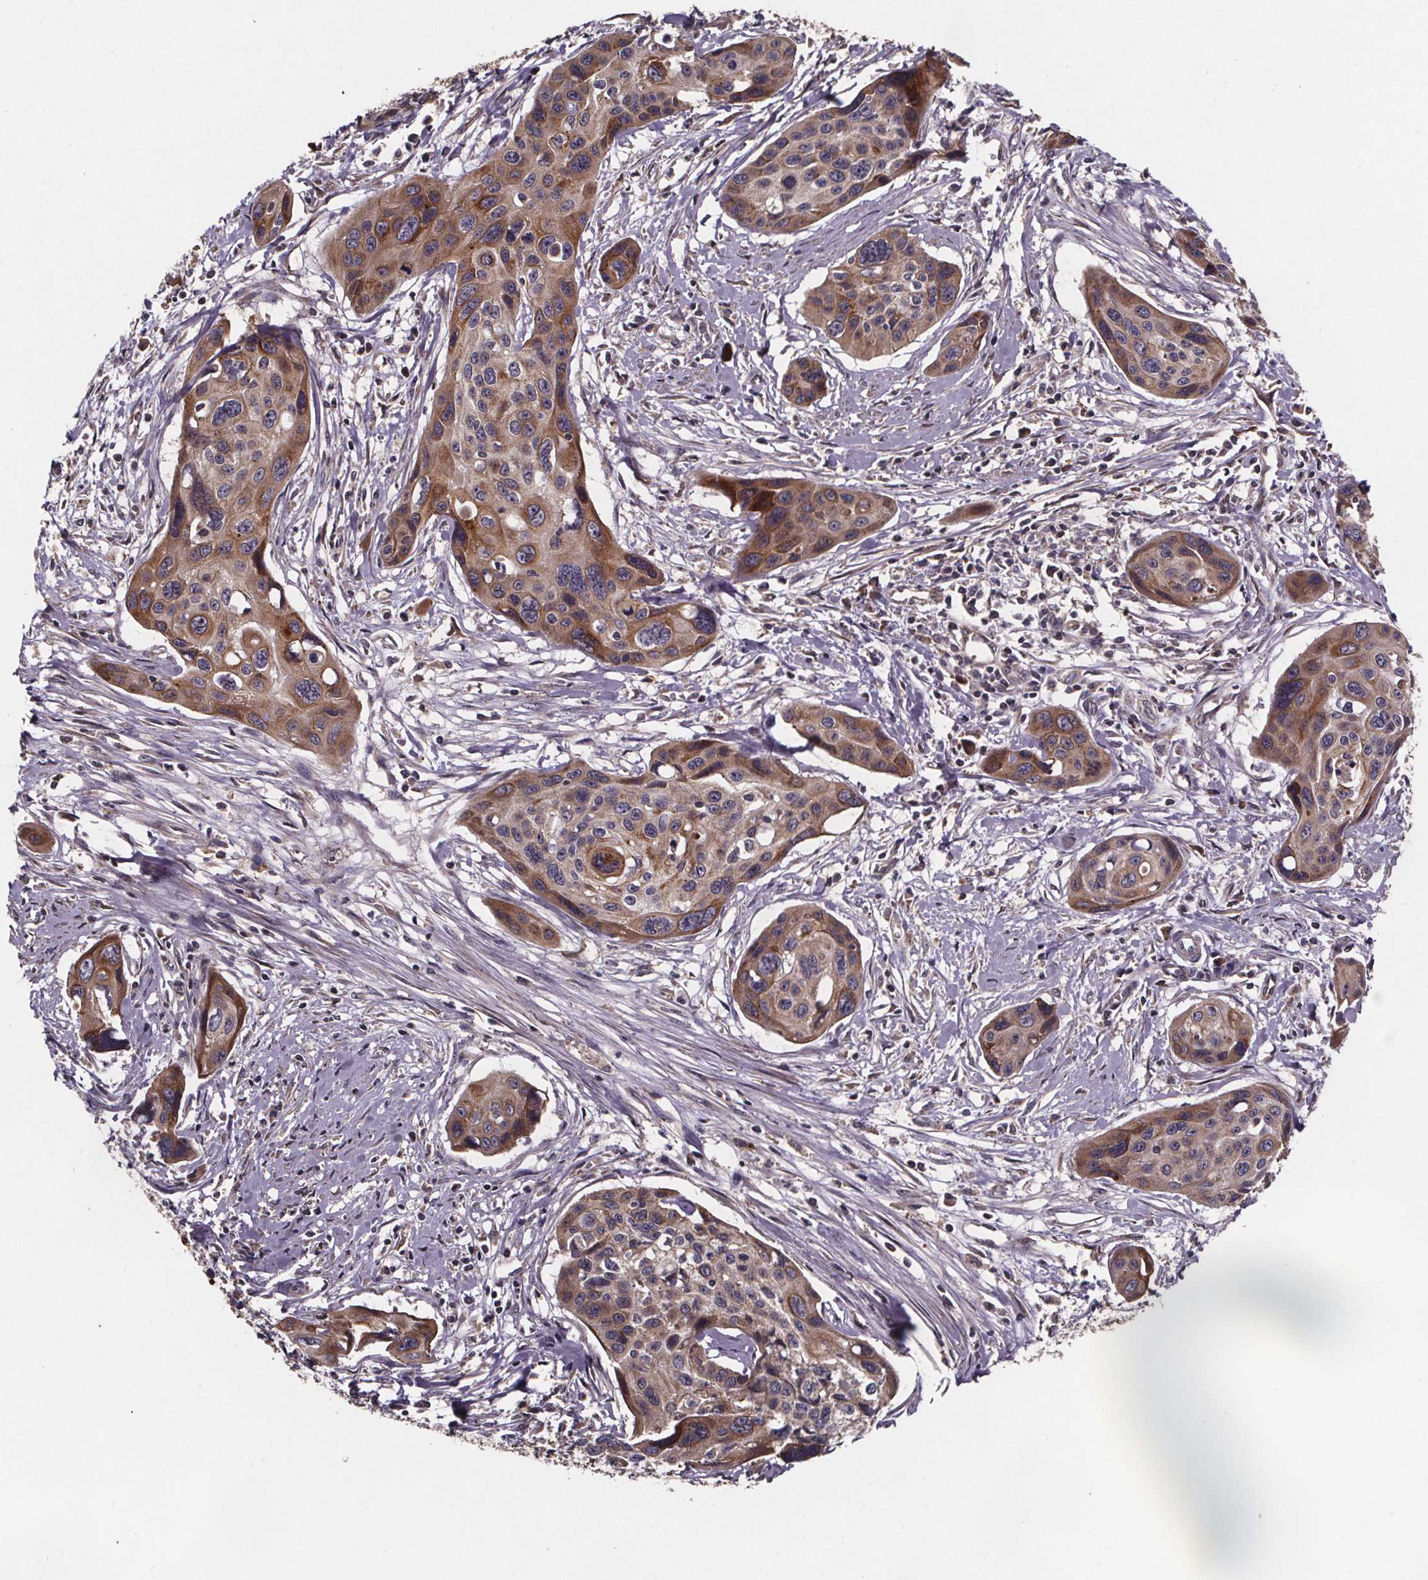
{"staining": {"intensity": "moderate", "quantity": "25%-75%", "location": "cytoplasmic/membranous"}, "tissue": "cervical cancer", "cell_type": "Tumor cells", "image_type": "cancer", "snomed": [{"axis": "morphology", "description": "Squamous cell carcinoma, NOS"}, {"axis": "topography", "description": "Cervix"}], "caption": "A micrograph showing moderate cytoplasmic/membranous expression in about 25%-75% of tumor cells in cervical cancer (squamous cell carcinoma), as visualized by brown immunohistochemical staining.", "gene": "FASTKD3", "patient": {"sex": "female", "age": 31}}